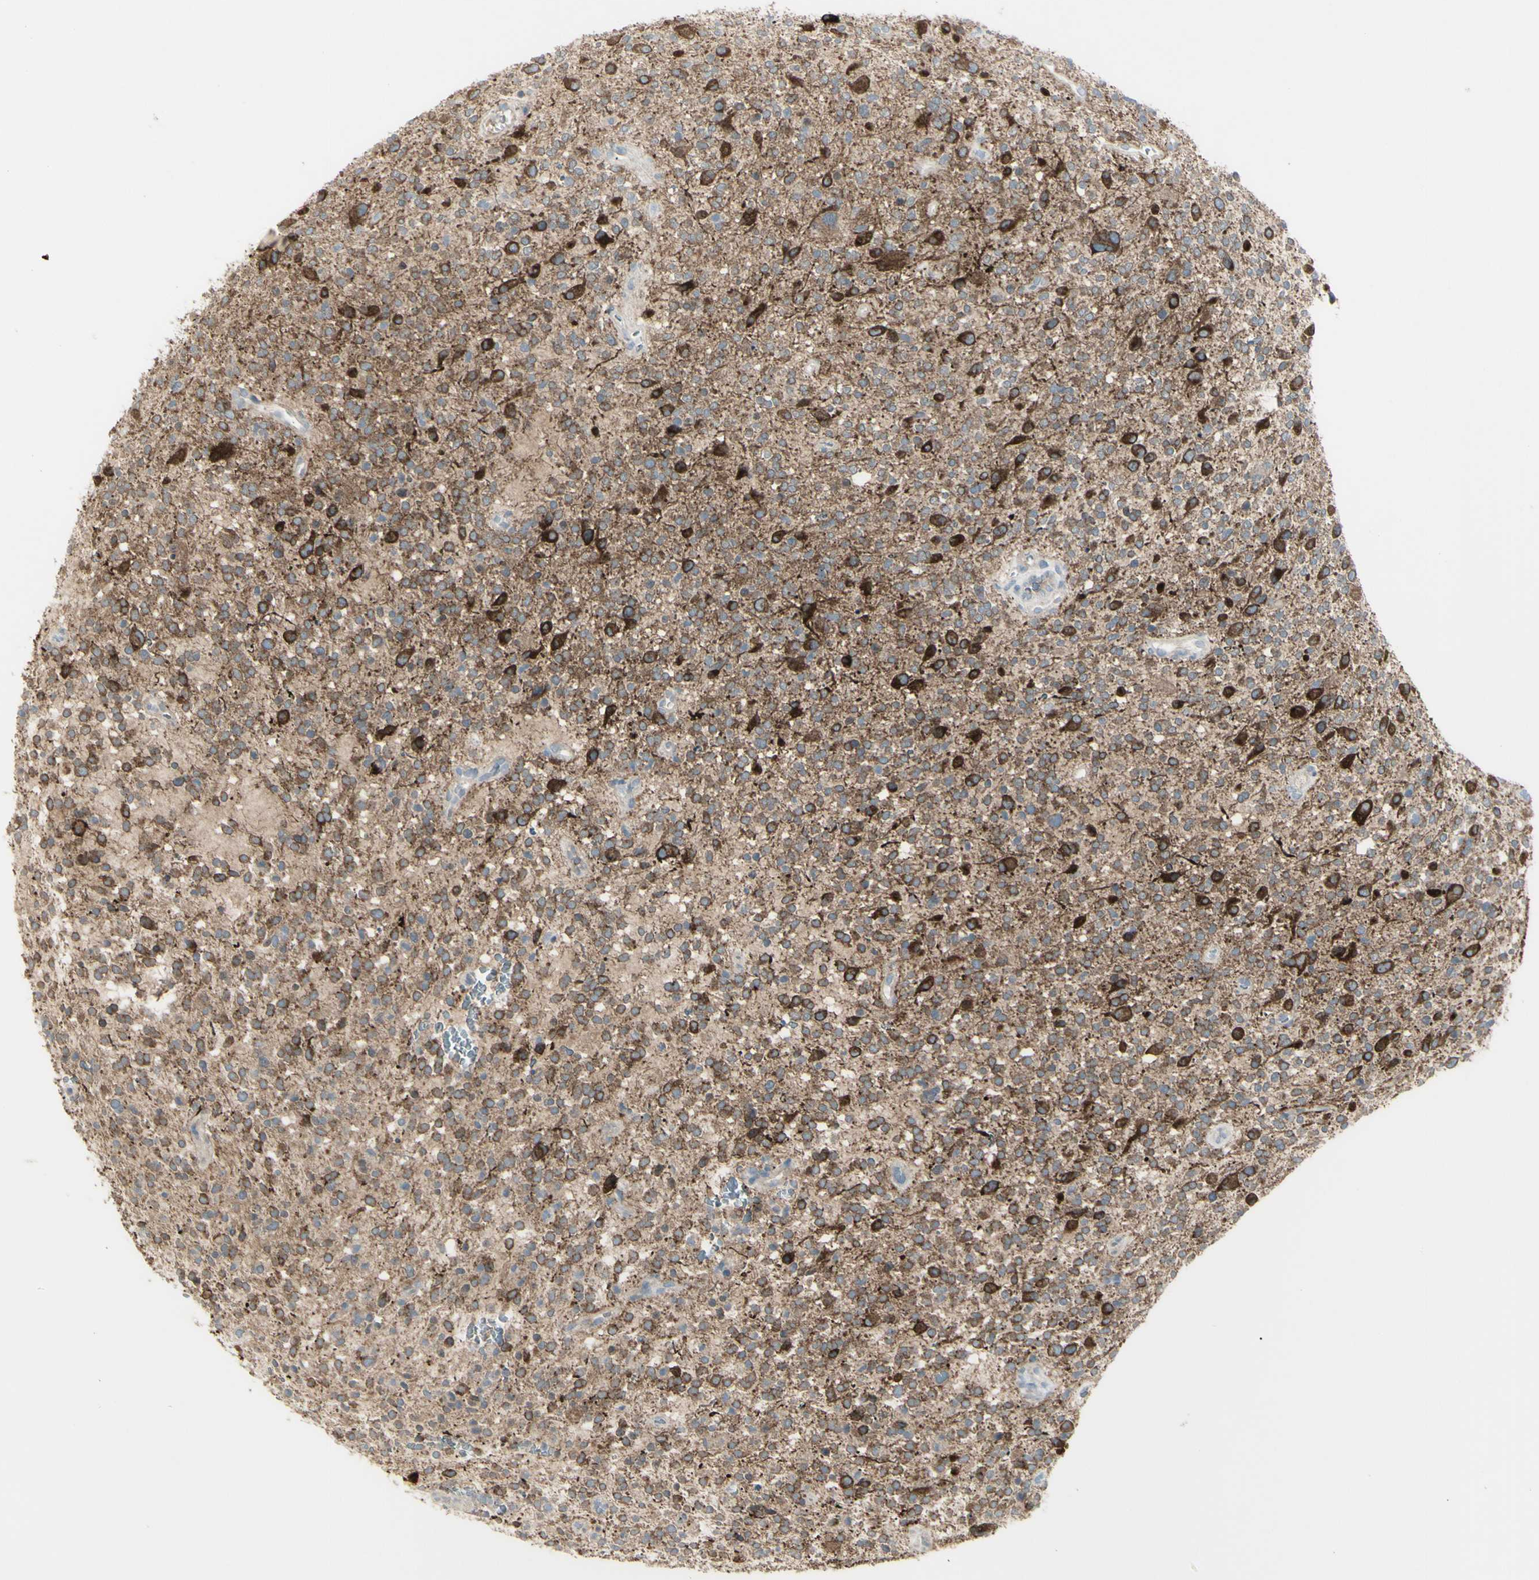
{"staining": {"intensity": "moderate", "quantity": ">75%", "location": "cytoplasmic/membranous"}, "tissue": "glioma", "cell_type": "Tumor cells", "image_type": "cancer", "snomed": [{"axis": "morphology", "description": "Glioma, malignant, High grade"}, {"axis": "topography", "description": "Brain"}], "caption": "Immunohistochemical staining of malignant high-grade glioma demonstrates medium levels of moderate cytoplasmic/membranous protein expression in approximately >75% of tumor cells. The staining is performed using DAB (3,3'-diaminobenzidine) brown chromogen to label protein expression. The nuclei are counter-stained blue using hematoxylin.", "gene": "SH3GL2", "patient": {"sex": "male", "age": 48}}